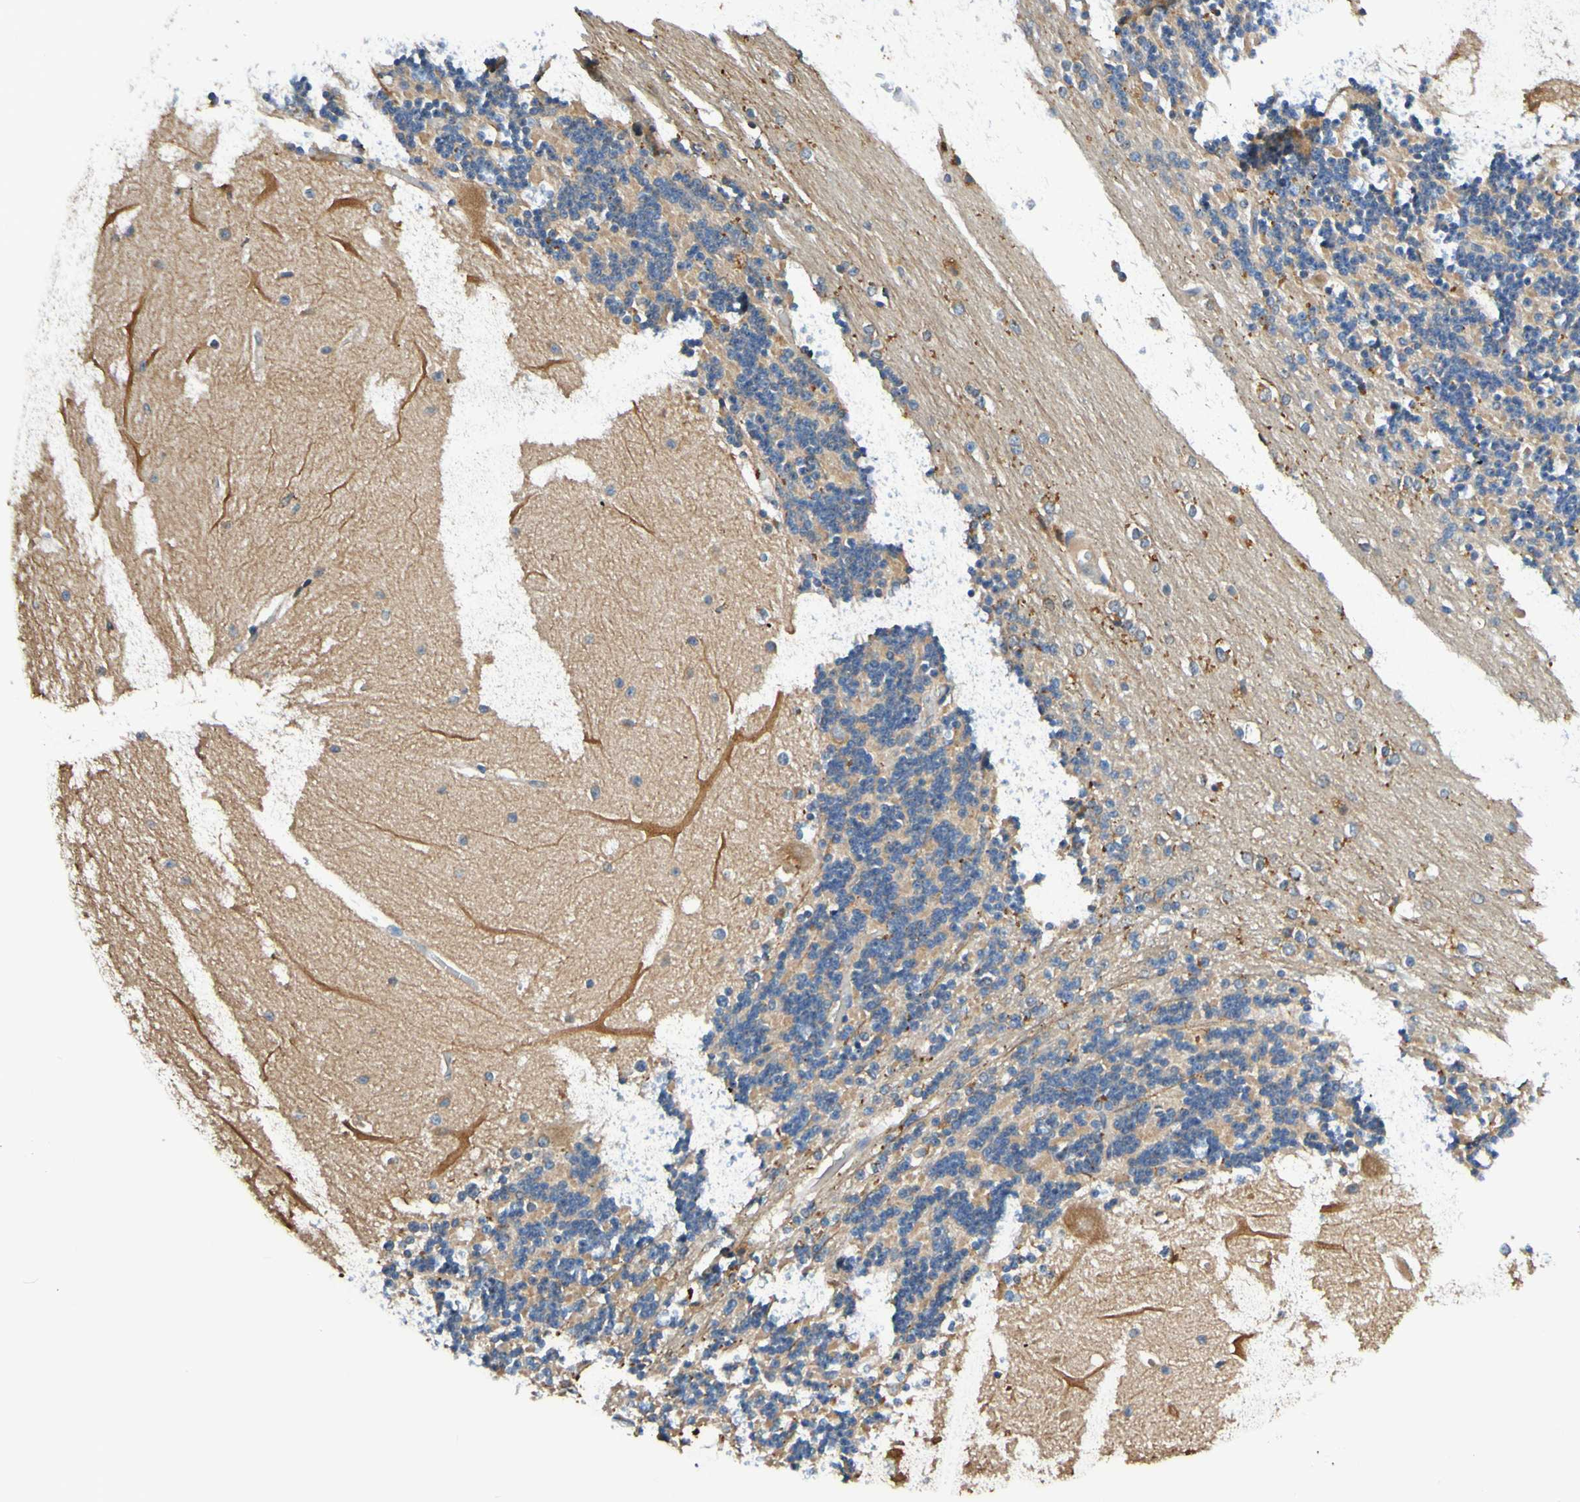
{"staining": {"intensity": "negative", "quantity": "none", "location": "none"}, "tissue": "cerebellum", "cell_type": "Cells in granular layer", "image_type": "normal", "snomed": [{"axis": "morphology", "description": "Normal tissue, NOS"}, {"axis": "topography", "description": "Cerebellum"}], "caption": "Immunohistochemistry (IHC) histopathology image of unremarkable cerebellum: cerebellum stained with DAB (3,3'-diaminobenzidine) exhibits no significant protein positivity in cells in granular layer.", "gene": "METAP2", "patient": {"sex": "female", "age": 54}}